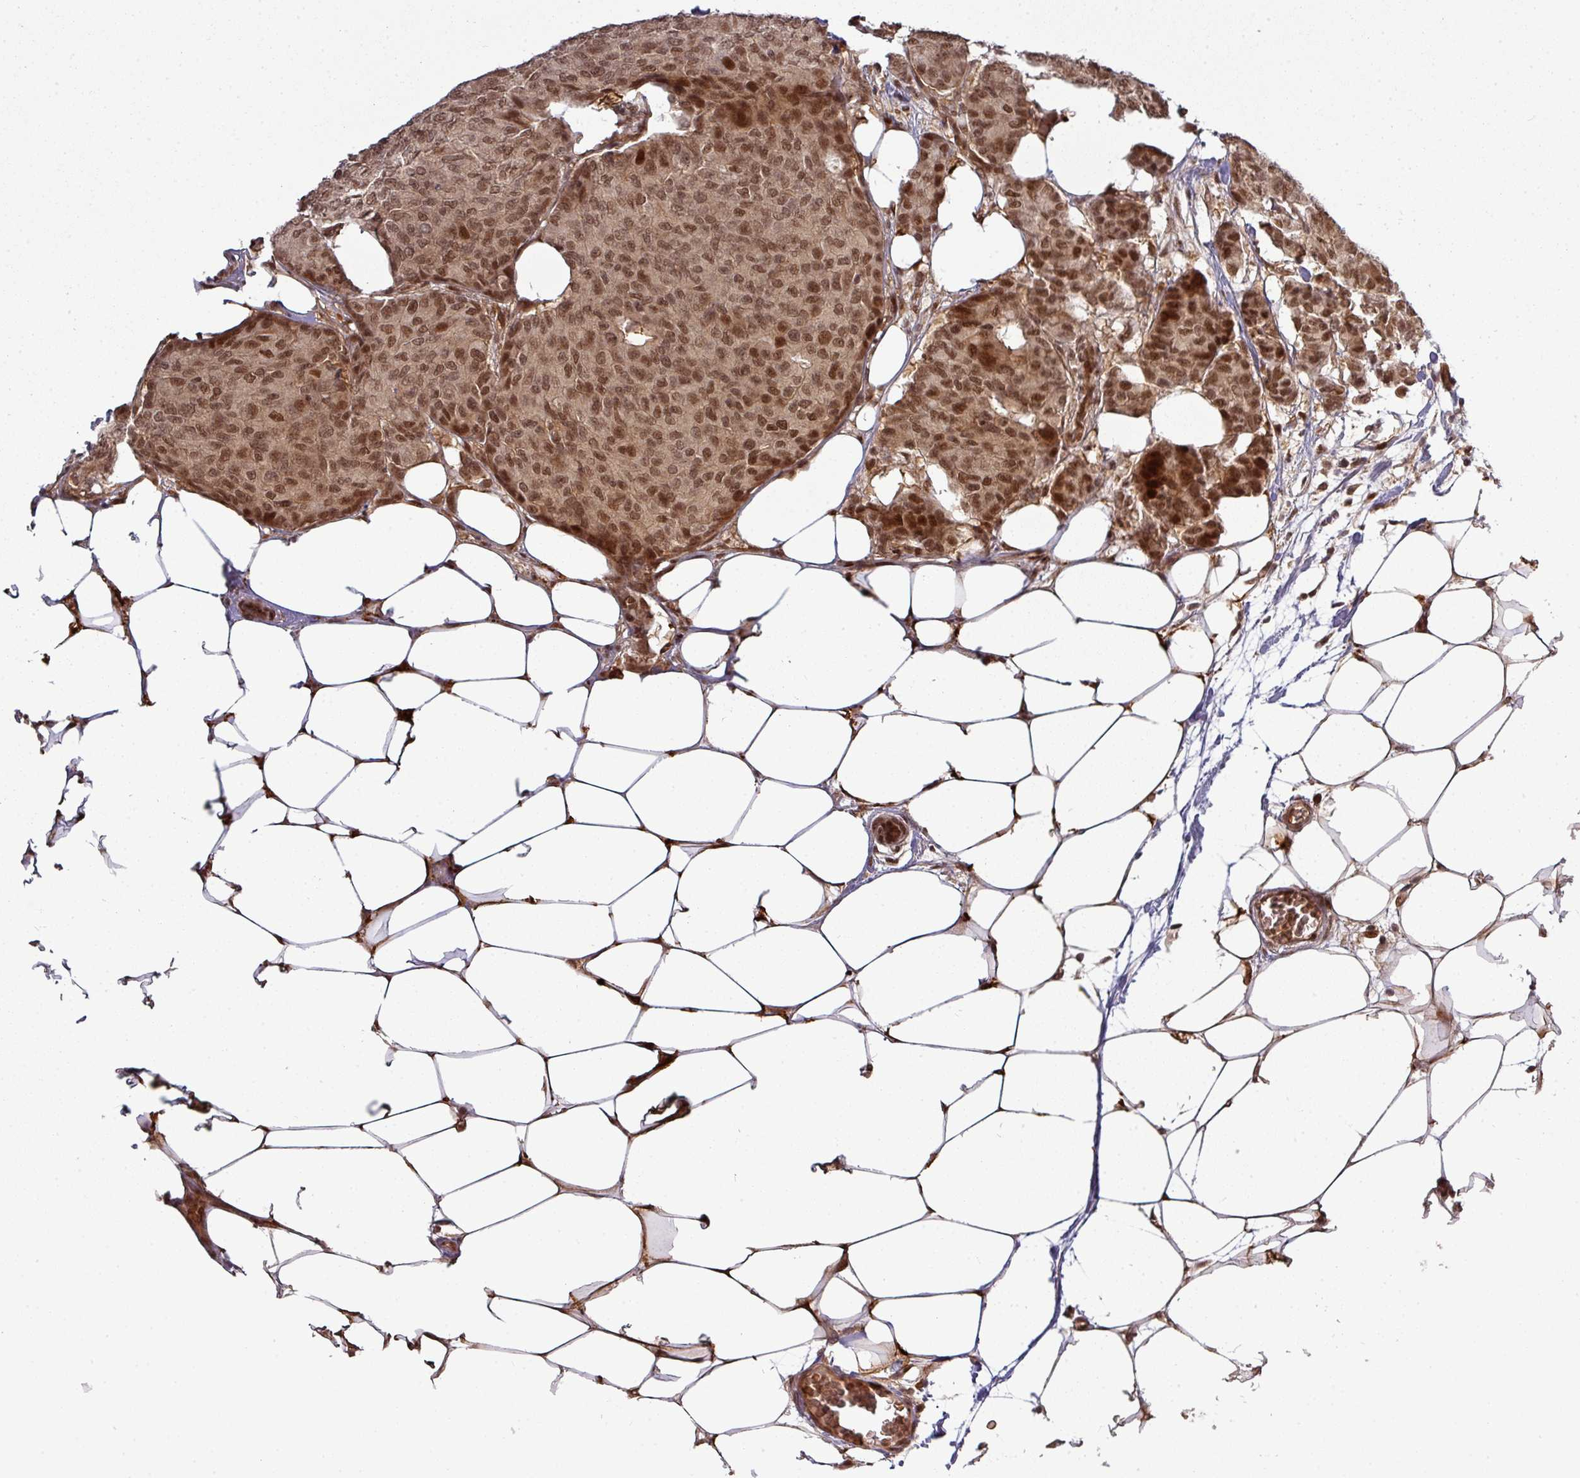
{"staining": {"intensity": "strong", "quantity": ">75%", "location": "nuclear"}, "tissue": "breast cancer", "cell_type": "Tumor cells", "image_type": "cancer", "snomed": [{"axis": "morphology", "description": "Duct carcinoma"}, {"axis": "topography", "description": "Breast"}], "caption": "A photomicrograph showing strong nuclear expression in about >75% of tumor cells in breast infiltrating ductal carcinoma, as visualized by brown immunohistochemical staining.", "gene": "CIC", "patient": {"sex": "female", "age": 75}}